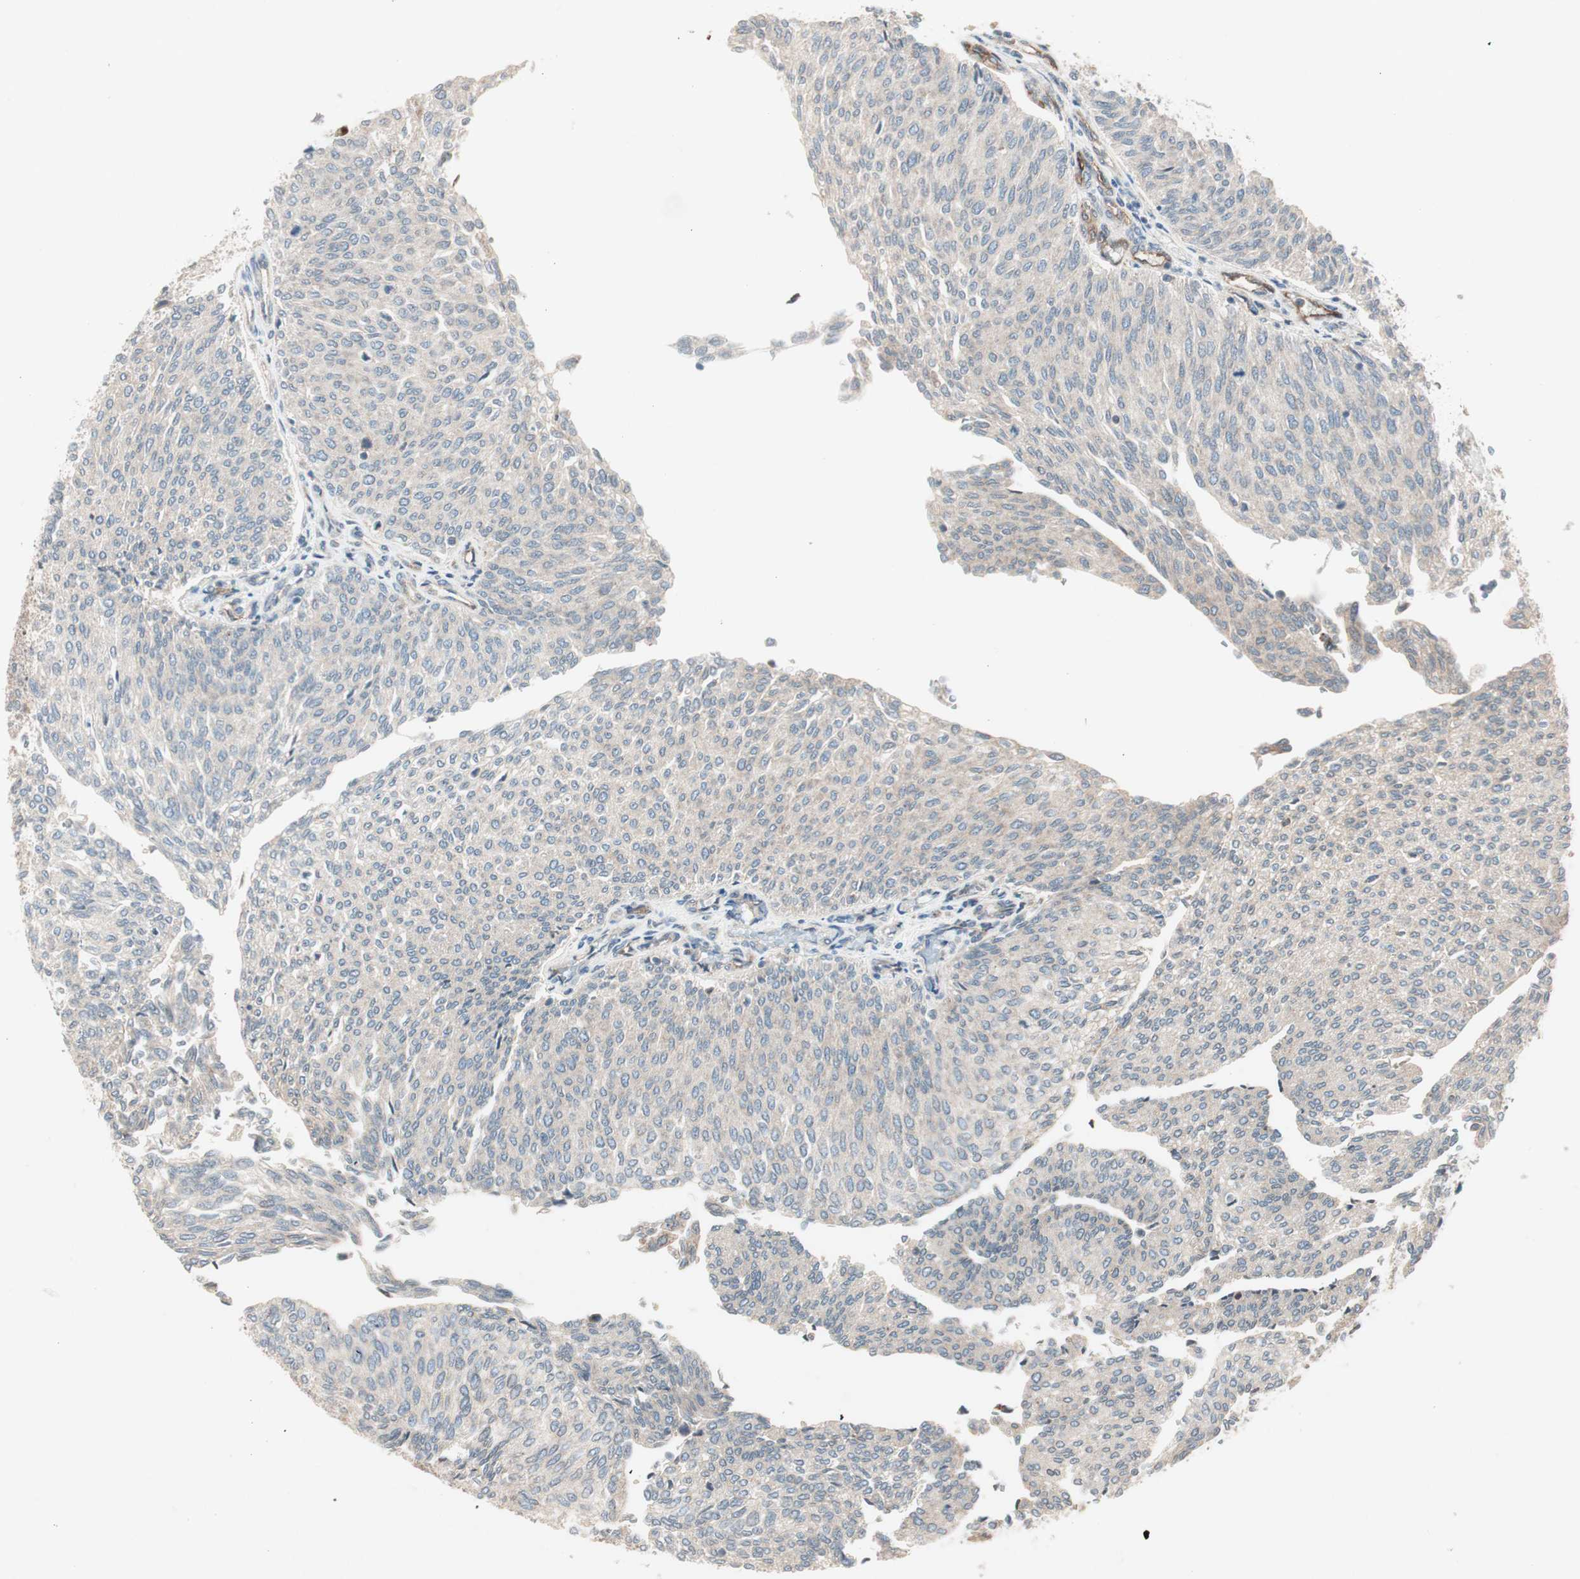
{"staining": {"intensity": "weak", "quantity": ">75%", "location": "cytoplasmic/membranous"}, "tissue": "urothelial cancer", "cell_type": "Tumor cells", "image_type": "cancer", "snomed": [{"axis": "morphology", "description": "Urothelial carcinoma, Low grade"}, {"axis": "topography", "description": "Urinary bladder"}], "caption": "A histopathology image of urothelial cancer stained for a protein demonstrates weak cytoplasmic/membranous brown staining in tumor cells.", "gene": "CCL14", "patient": {"sex": "female", "age": 79}}